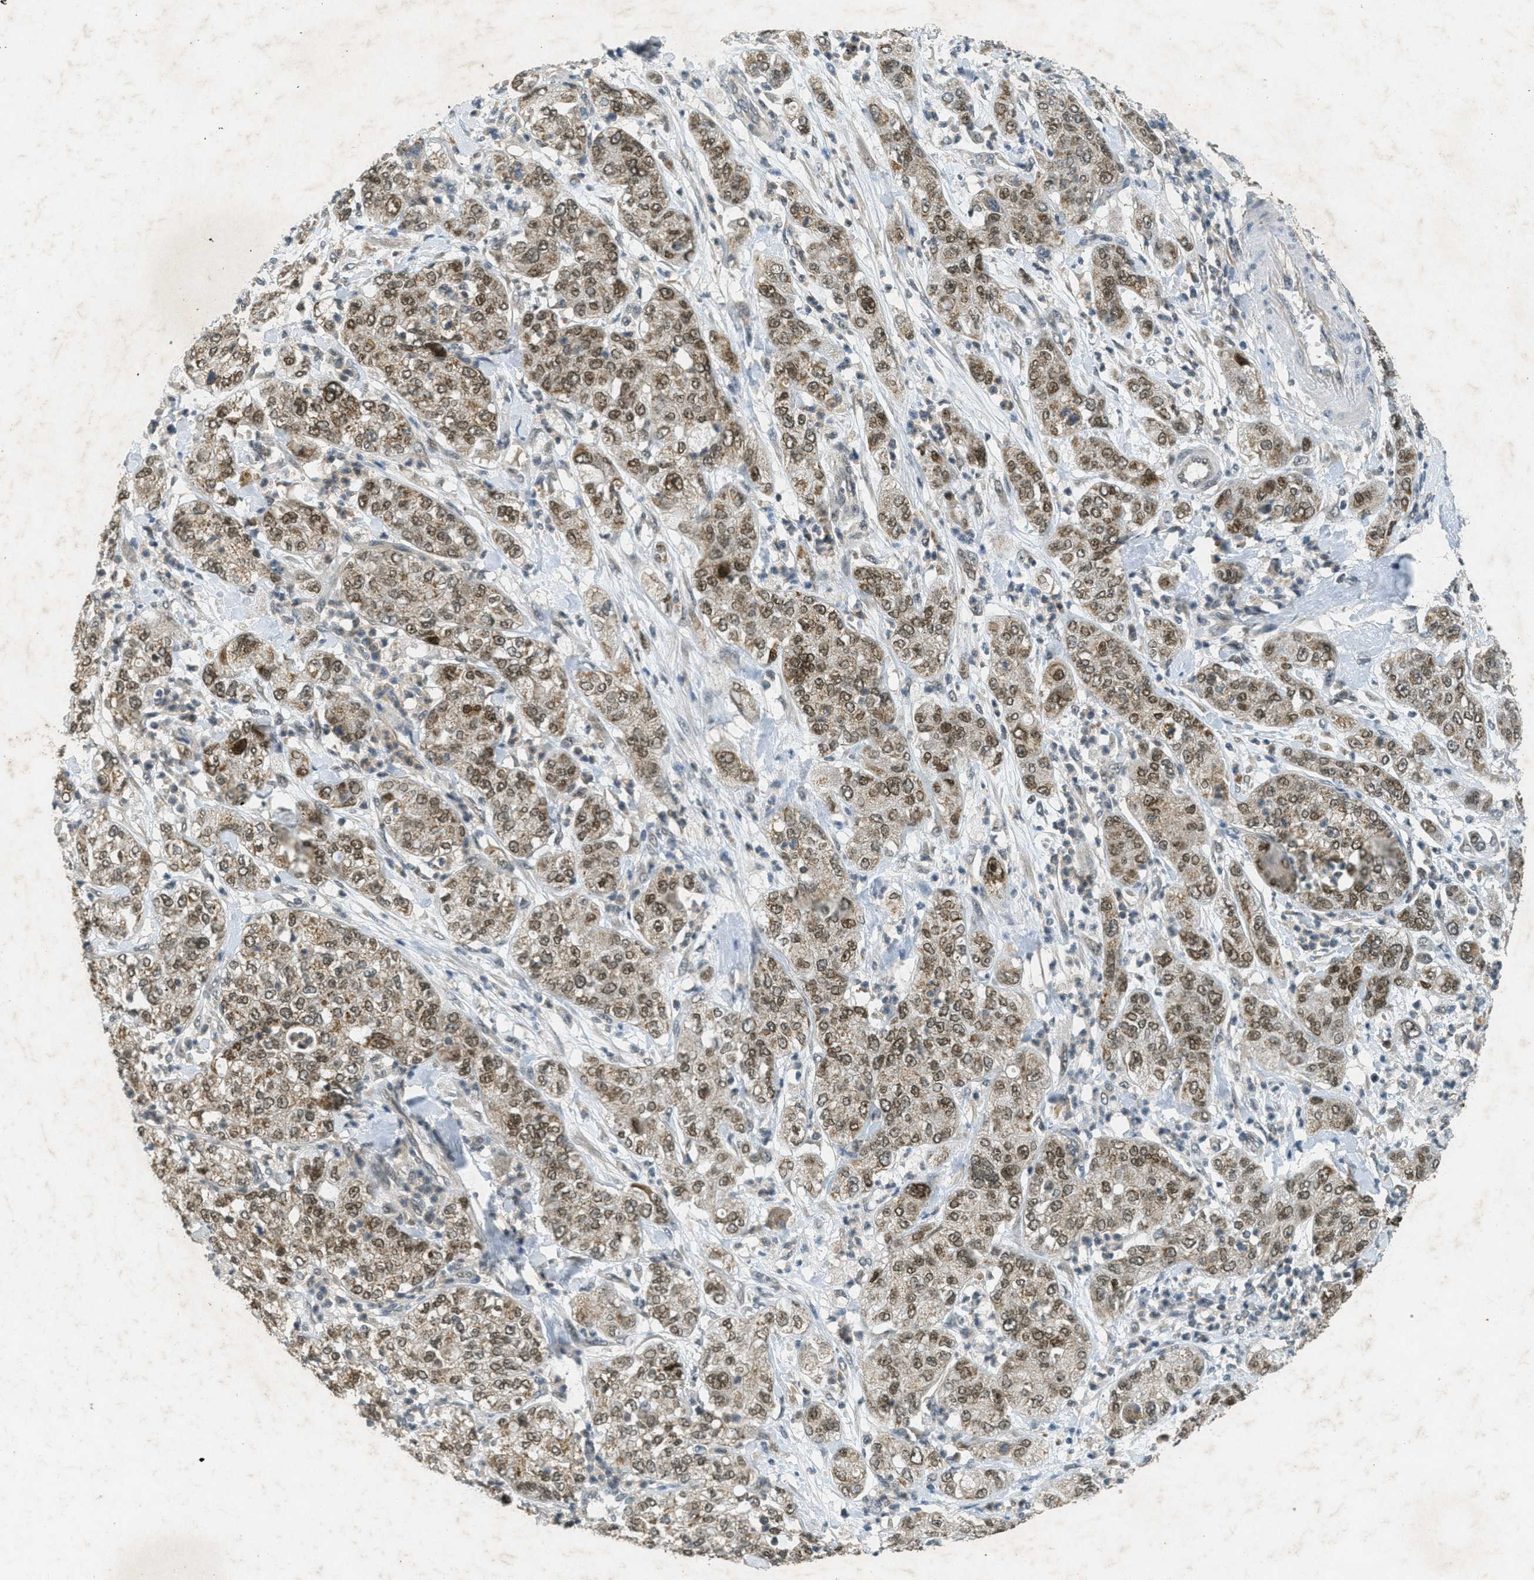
{"staining": {"intensity": "moderate", "quantity": ">75%", "location": "cytoplasmic/membranous,nuclear"}, "tissue": "pancreatic cancer", "cell_type": "Tumor cells", "image_type": "cancer", "snomed": [{"axis": "morphology", "description": "Adenocarcinoma, NOS"}, {"axis": "topography", "description": "Pancreas"}], "caption": "IHC histopathology image of neoplastic tissue: human pancreatic cancer stained using immunohistochemistry (IHC) displays medium levels of moderate protein expression localized specifically in the cytoplasmic/membranous and nuclear of tumor cells, appearing as a cytoplasmic/membranous and nuclear brown color.", "gene": "TCF20", "patient": {"sex": "female", "age": 78}}